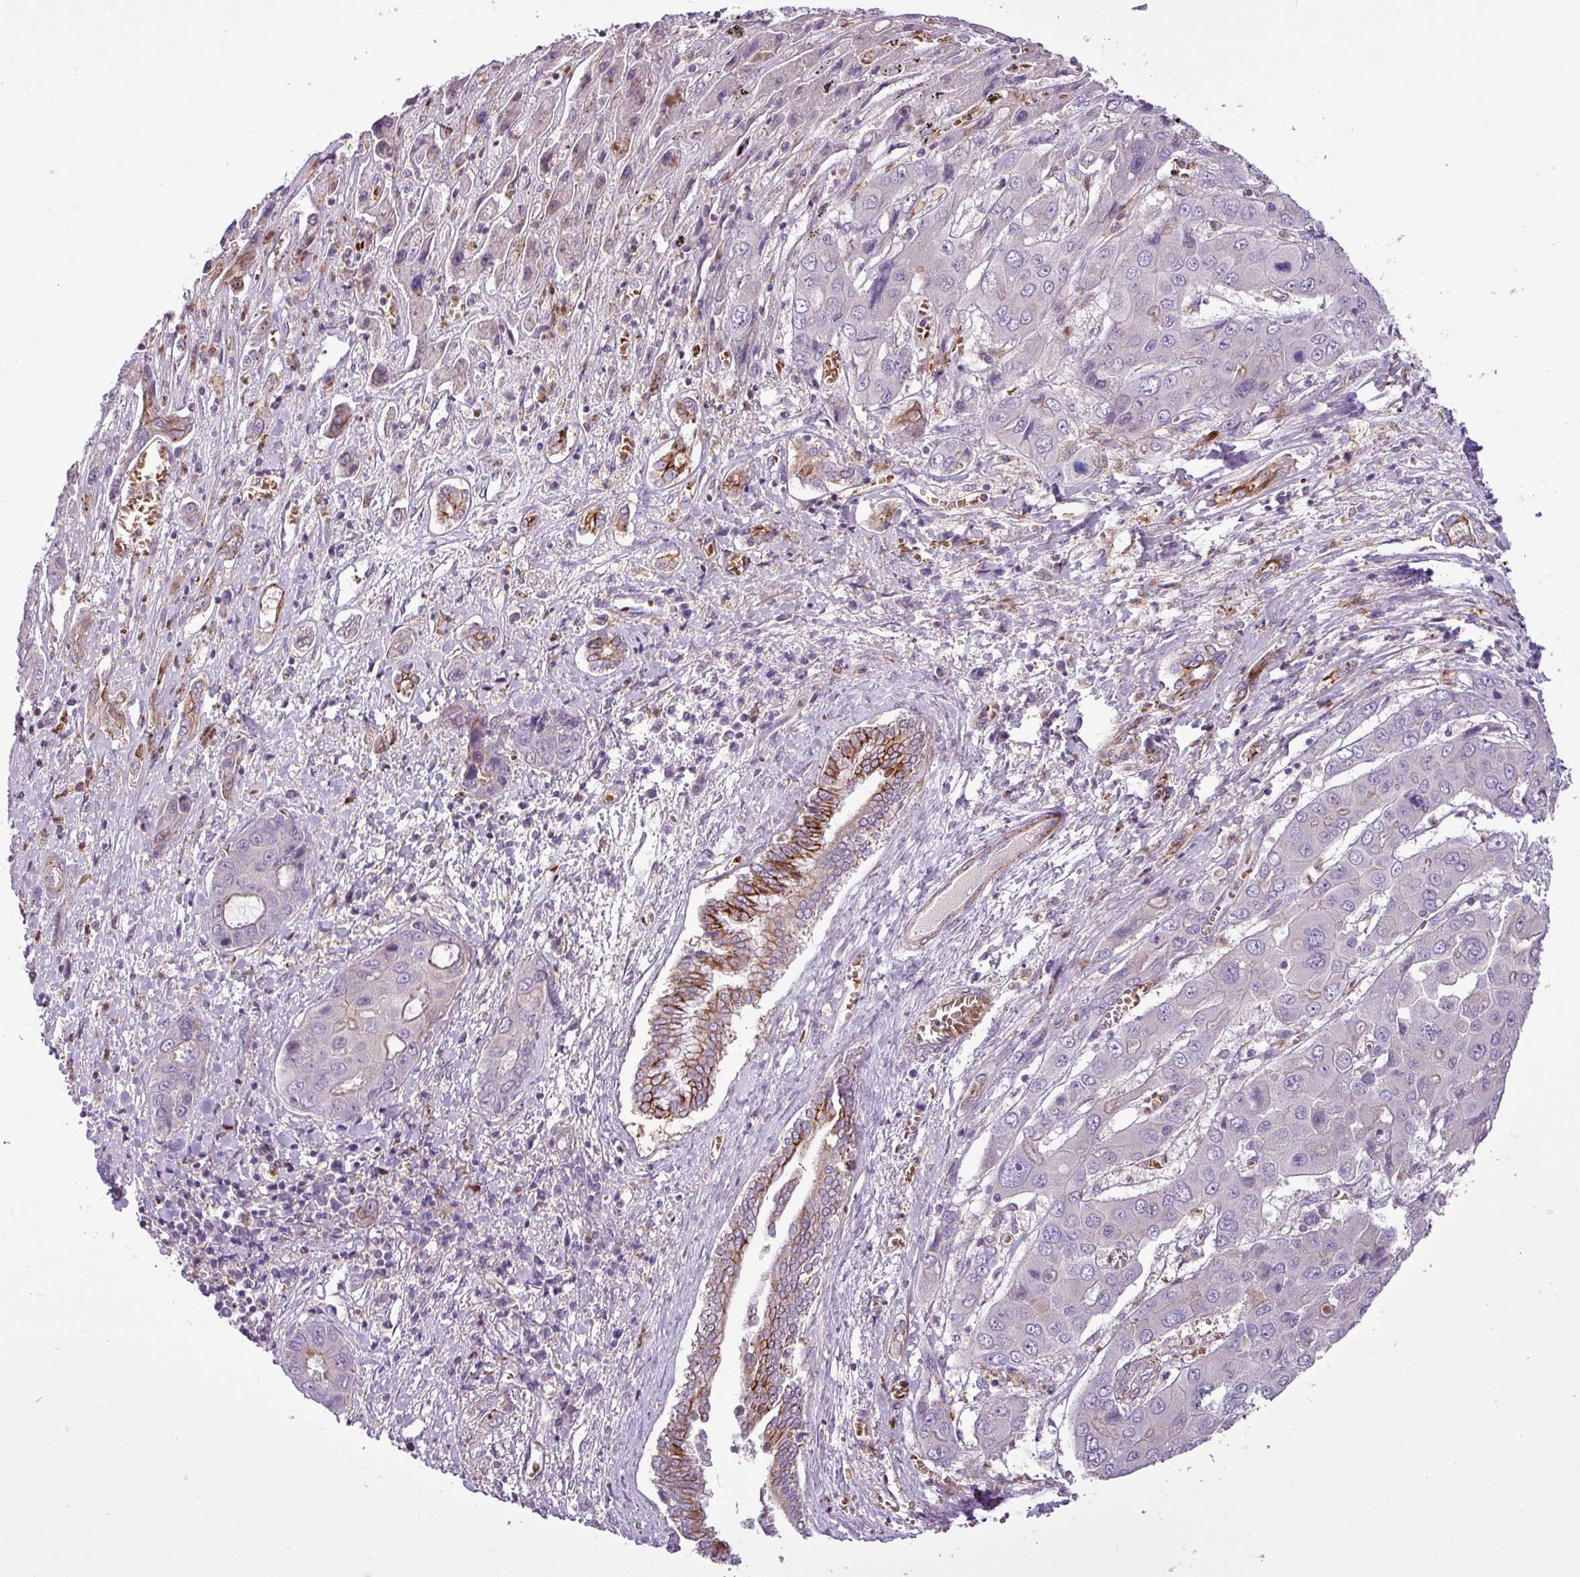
{"staining": {"intensity": "negative", "quantity": "none", "location": "none"}, "tissue": "liver cancer", "cell_type": "Tumor cells", "image_type": "cancer", "snomed": [{"axis": "morphology", "description": "Cholangiocarcinoma"}, {"axis": "topography", "description": "Liver"}], "caption": "There is no significant expression in tumor cells of cholangiocarcinoma (liver).", "gene": "NBEAL2", "patient": {"sex": "male", "age": 67}}